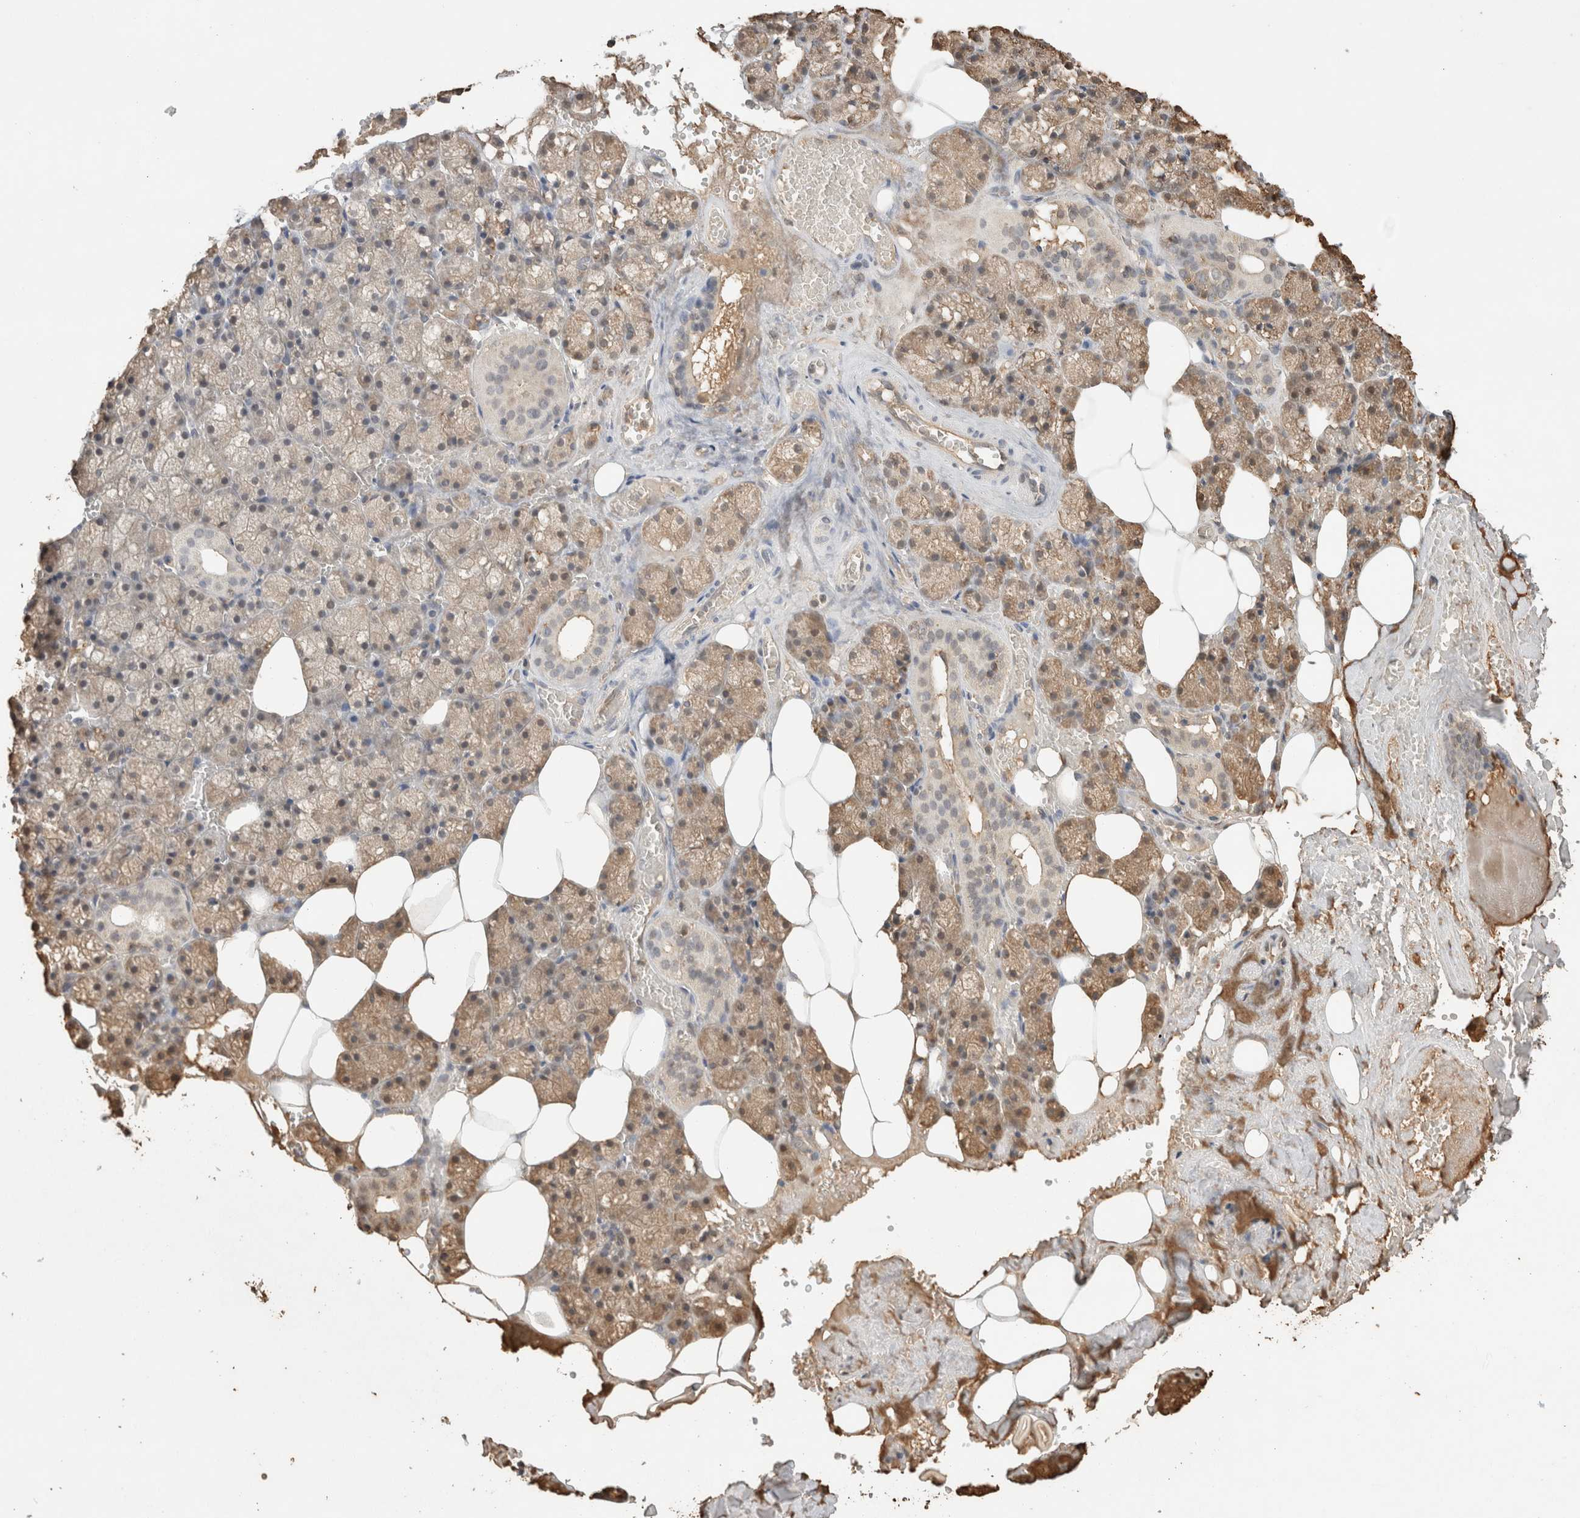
{"staining": {"intensity": "moderate", "quantity": ">75%", "location": "cytoplasmic/membranous"}, "tissue": "salivary gland", "cell_type": "Glandular cells", "image_type": "normal", "snomed": [{"axis": "morphology", "description": "Normal tissue, NOS"}, {"axis": "topography", "description": "Salivary gland"}], "caption": "DAB immunohistochemical staining of normal salivary gland reveals moderate cytoplasmic/membranous protein staining in approximately >75% of glandular cells.", "gene": "YWHAH", "patient": {"sex": "male", "age": 62}}